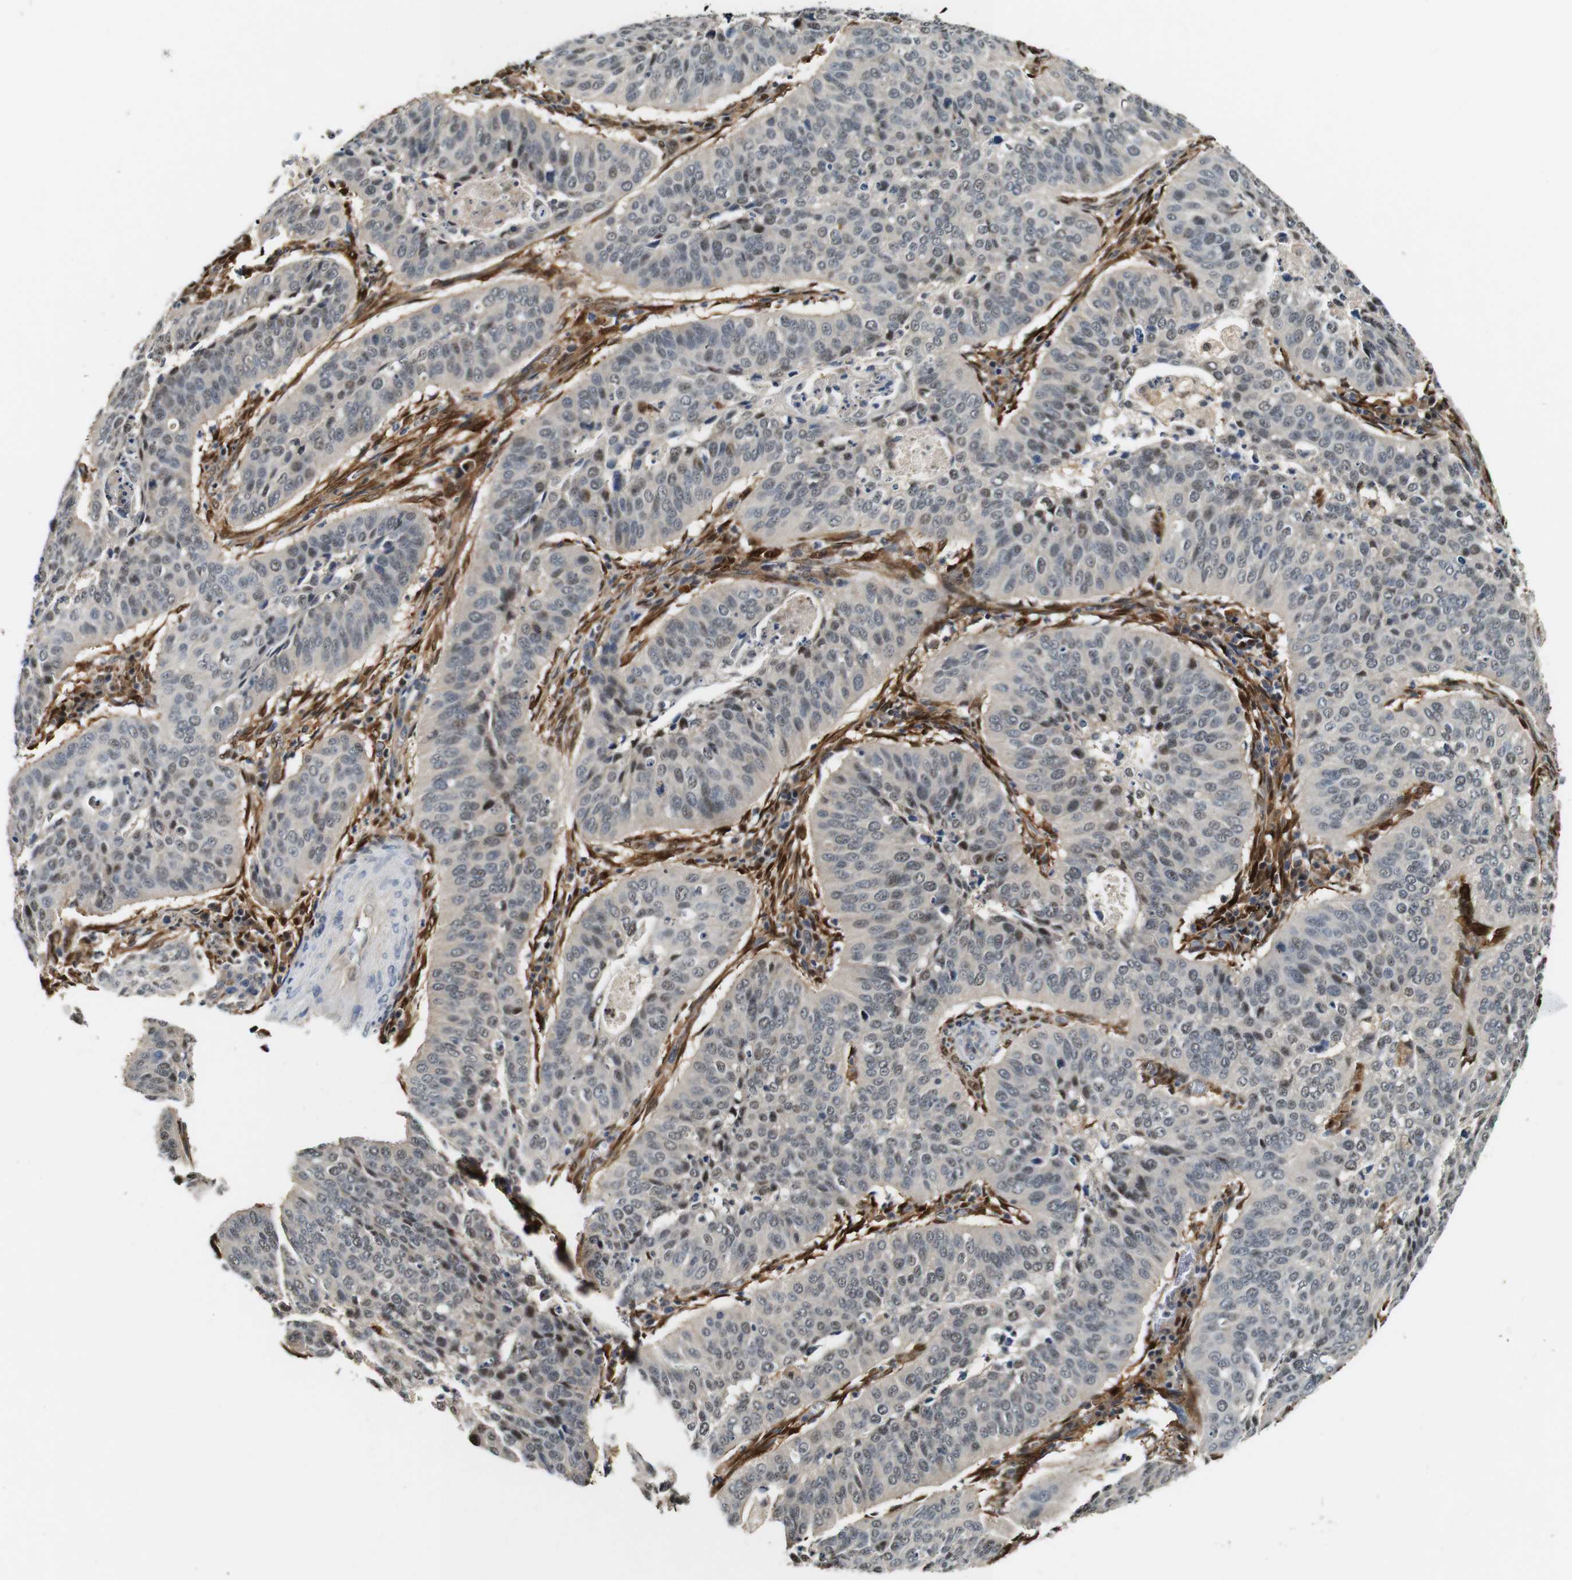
{"staining": {"intensity": "weak", "quantity": ">75%", "location": "cytoplasmic/membranous,nuclear"}, "tissue": "cervical cancer", "cell_type": "Tumor cells", "image_type": "cancer", "snomed": [{"axis": "morphology", "description": "Normal tissue, NOS"}, {"axis": "morphology", "description": "Squamous cell carcinoma, NOS"}, {"axis": "topography", "description": "Cervix"}], "caption": "This micrograph displays immunohistochemistry staining of cervical cancer, with low weak cytoplasmic/membranous and nuclear staining in about >75% of tumor cells.", "gene": "LXN", "patient": {"sex": "female", "age": 39}}